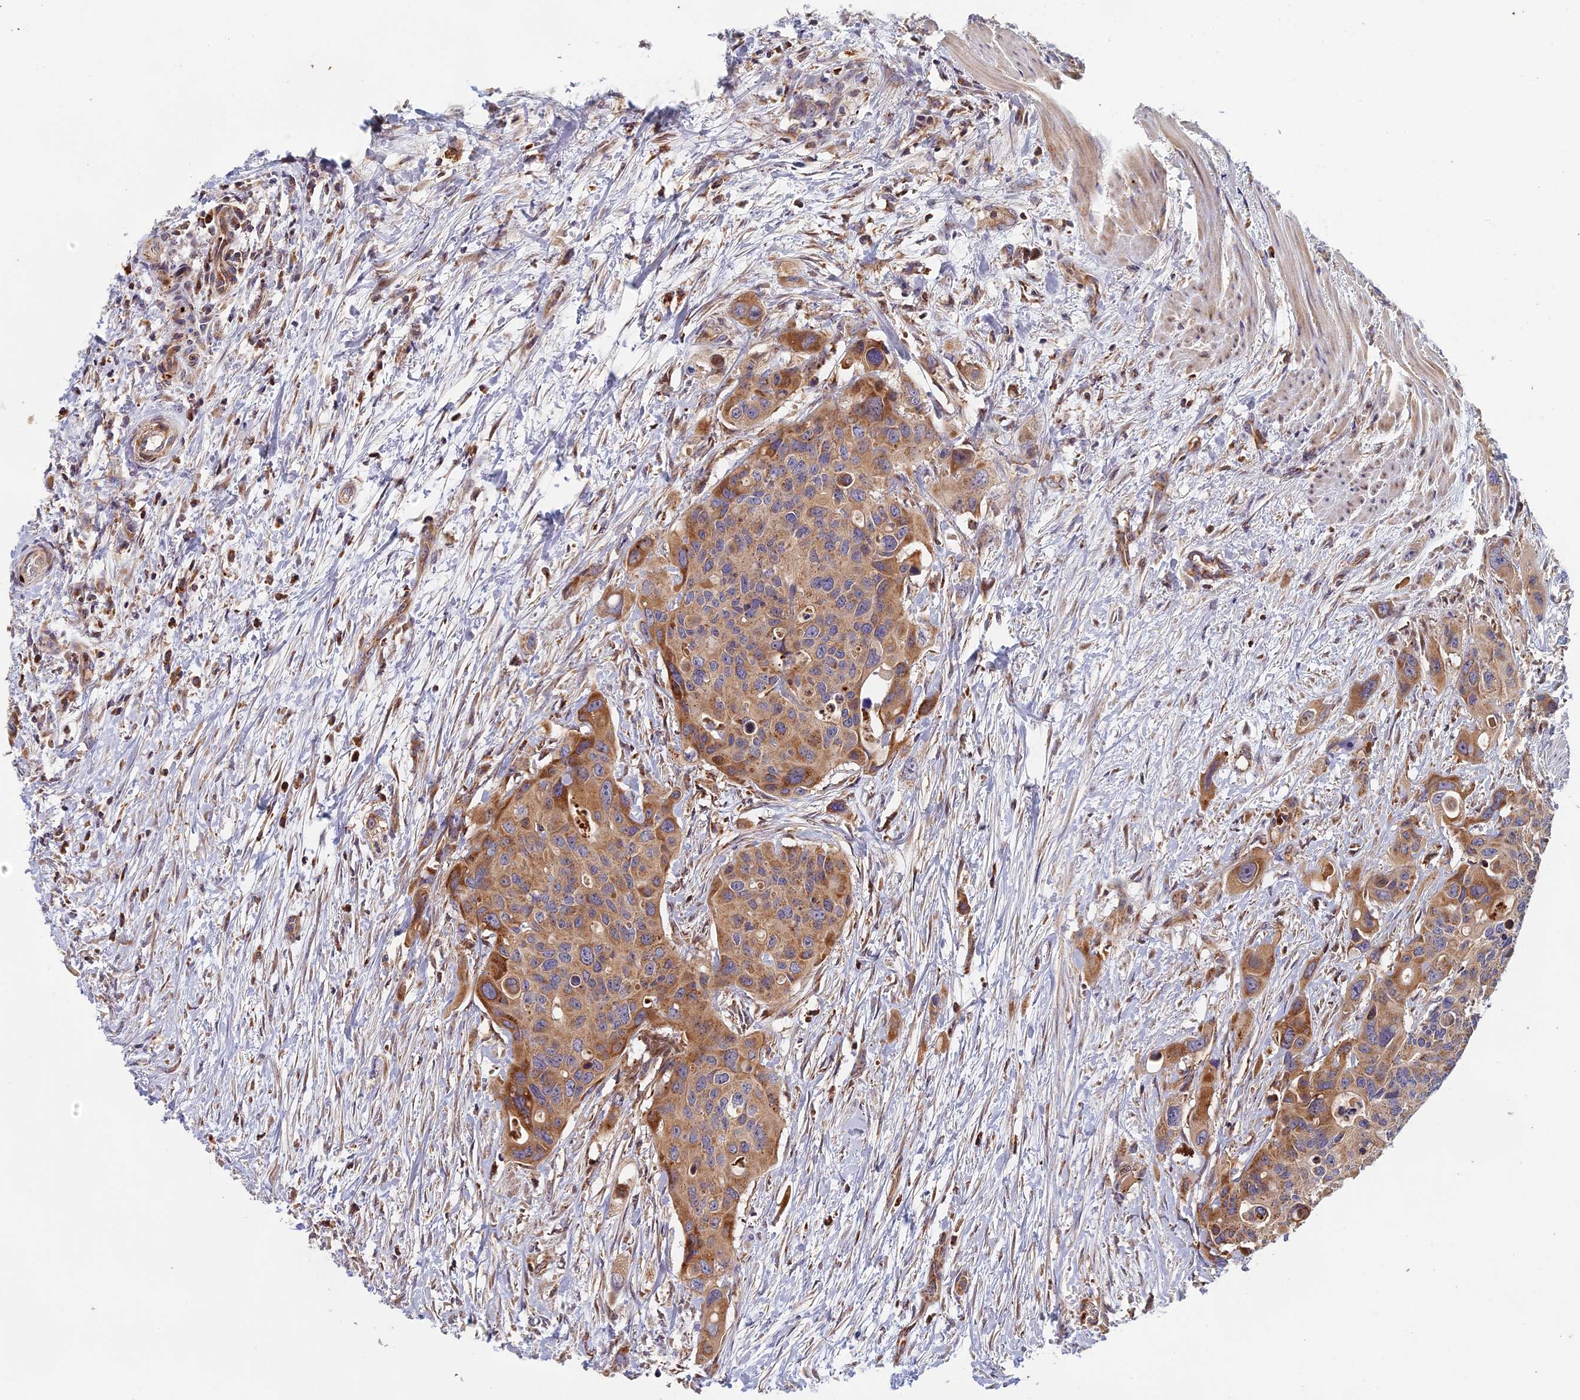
{"staining": {"intensity": "moderate", "quantity": "25%-75%", "location": "cytoplasmic/membranous"}, "tissue": "colorectal cancer", "cell_type": "Tumor cells", "image_type": "cancer", "snomed": [{"axis": "morphology", "description": "Adenocarcinoma, NOS"}, {"axis": "topography", "description": "Colon"}], "caption": "DAB immunohistochemical staining of human colorectal adenocarcinoma reveals moderate cytoplasmic/membranous protein expression in approximately 25%-75% of tumor cells.", "gene": "EDAR", "patient": {"sex": "male", "age": 77}}